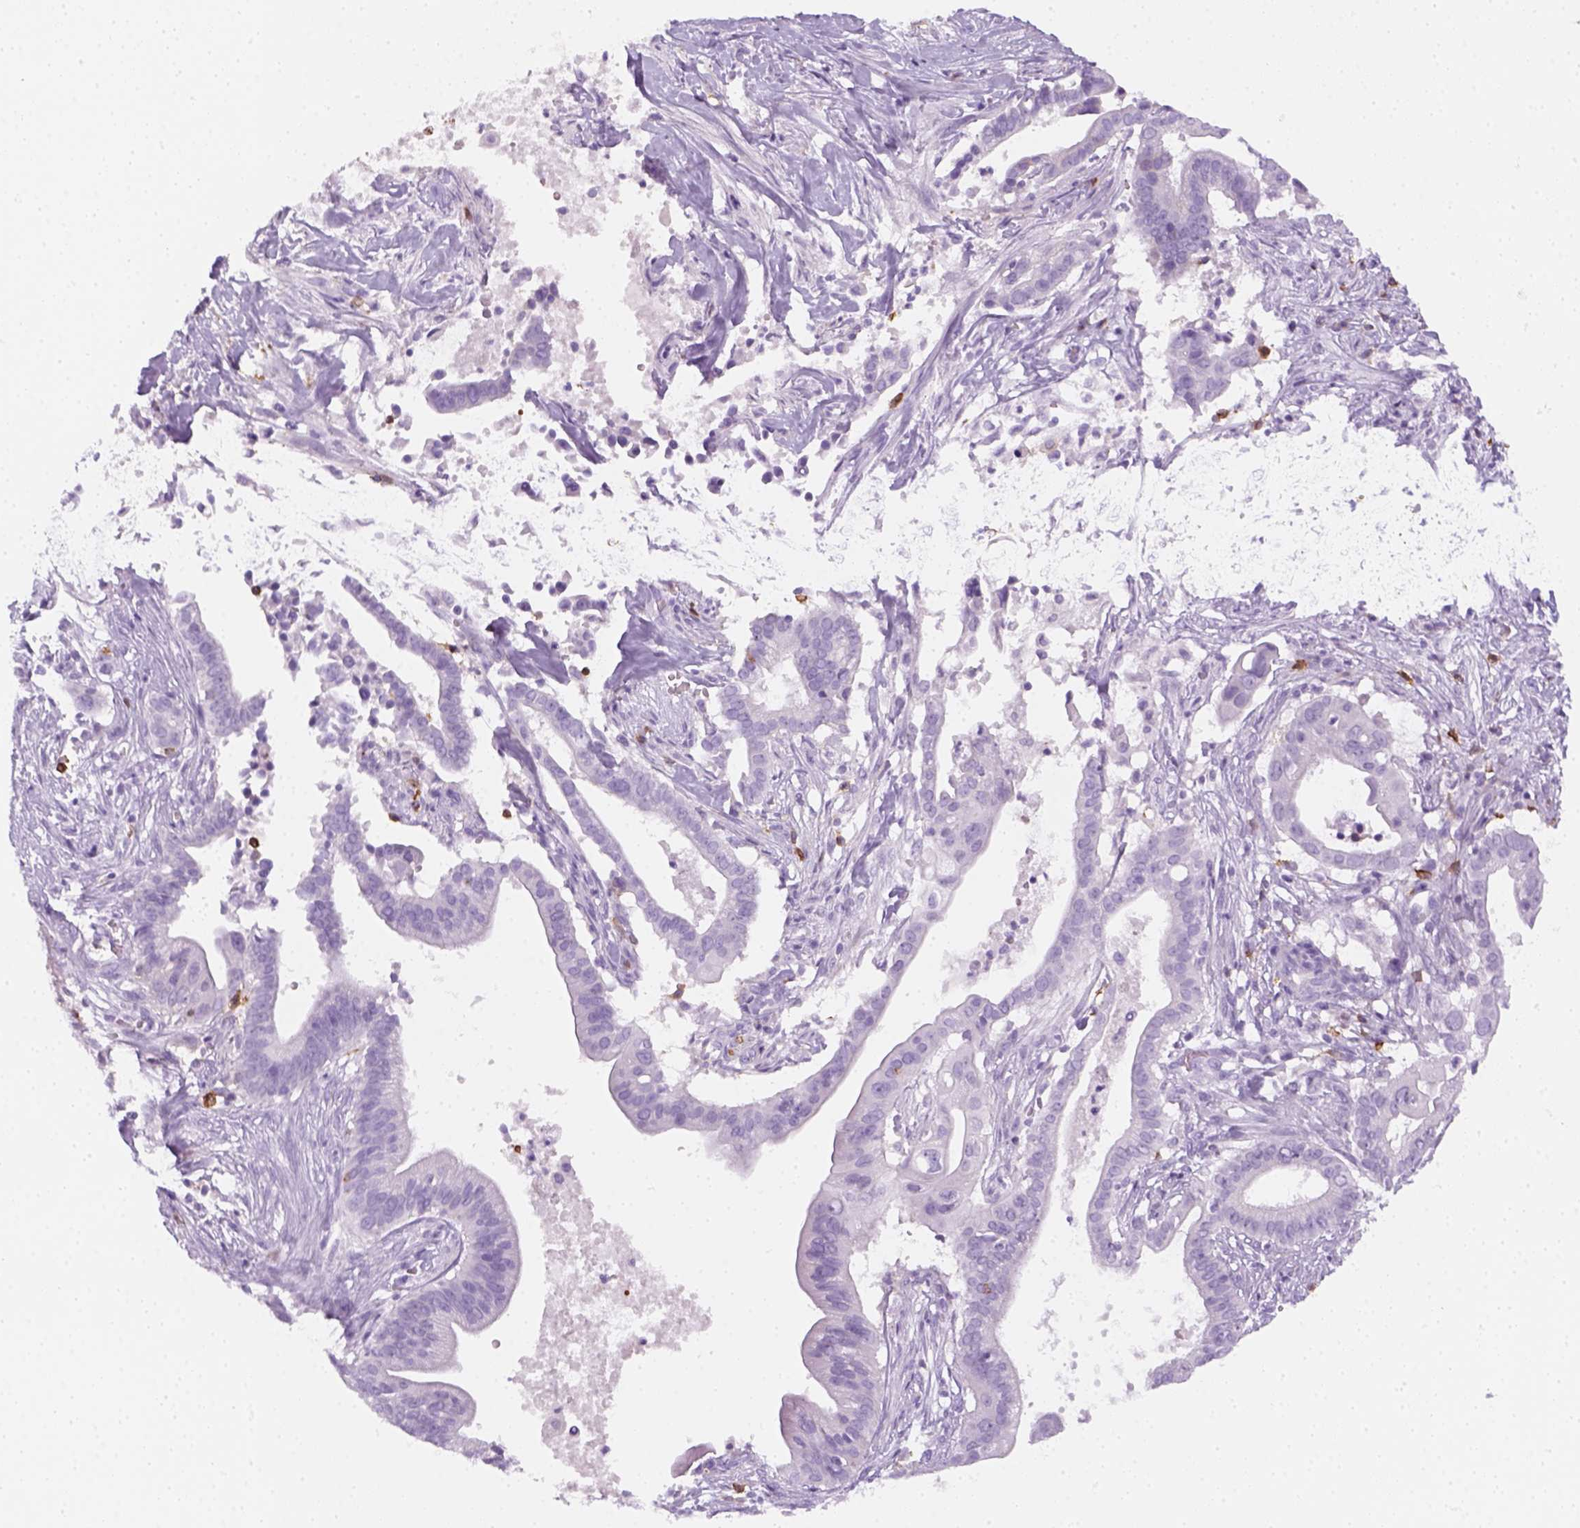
{"staining": {"intensity": "negative", "quantity": "none", "location": "none"}, "tissue": "pancreatic cancer", "cell_type": "Tumor cells", "image_type": "cancer", "snomed": [{"axis": "morphology", "description": "Adenocarcinoma, NOS"}, {"axis": "topography", "description": "Pancreas"}], "caption": "An image of pancreatic adenocarcinoma stained for a protein displays no brown staining in tumor cells. (DAB (3,3'-diaminobenzidine) IHC visualized using brightfield microscopy, high magnification).", "gene": "AQP3", "patient": {"sex": "male", "age": 61}}